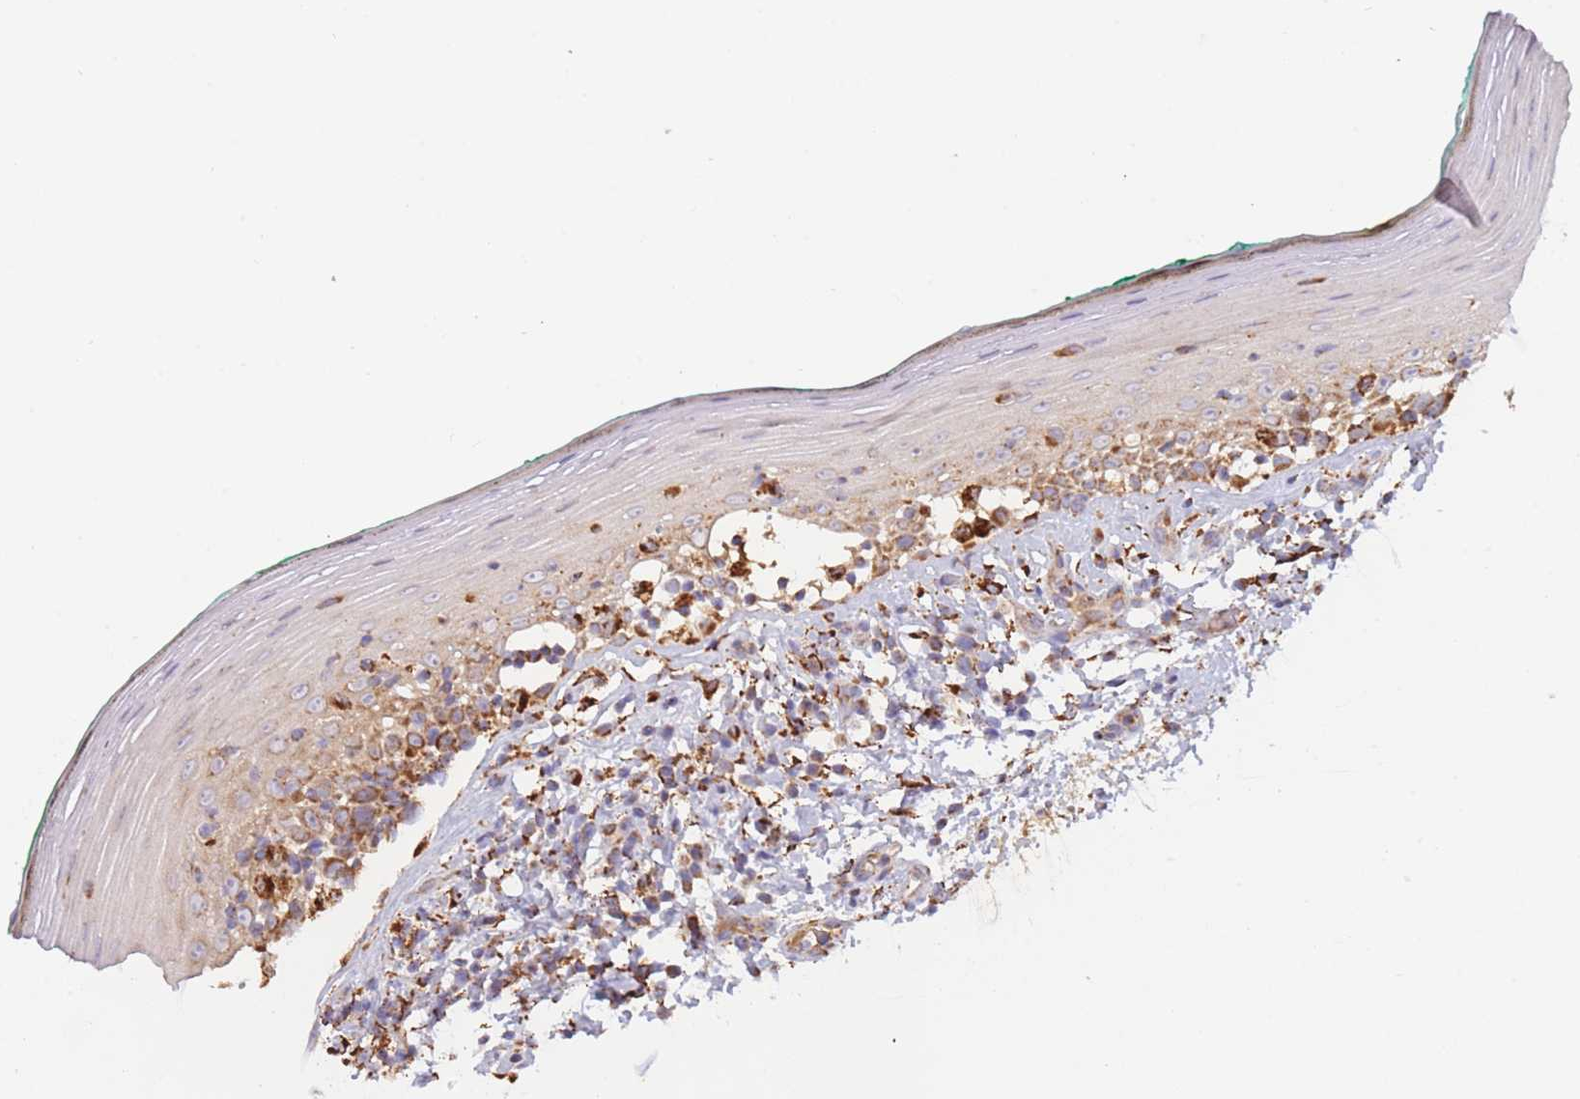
{"staining": {"intensity": "strong", "quantity": "25%-75%", "location": "cytoplasmic/membranous"}, "tissue": "oral mucosa", "cell_type": "Squamous epithelial cells", "image_type": "normal", "snomed": [{"axis": "morphology", "description": "Normal tissue, NOS"}, {"axis": "topography", "description": "Oral tissue"}], "caption": "This is a photomicrograph of IHC staining of benign oral mucosa, which shows strong positivity in the cytoplasmic/membranous of squamous epithelial cells.", "gene": "MRPL17", "patient": {"sex": "female", "age": 83}}